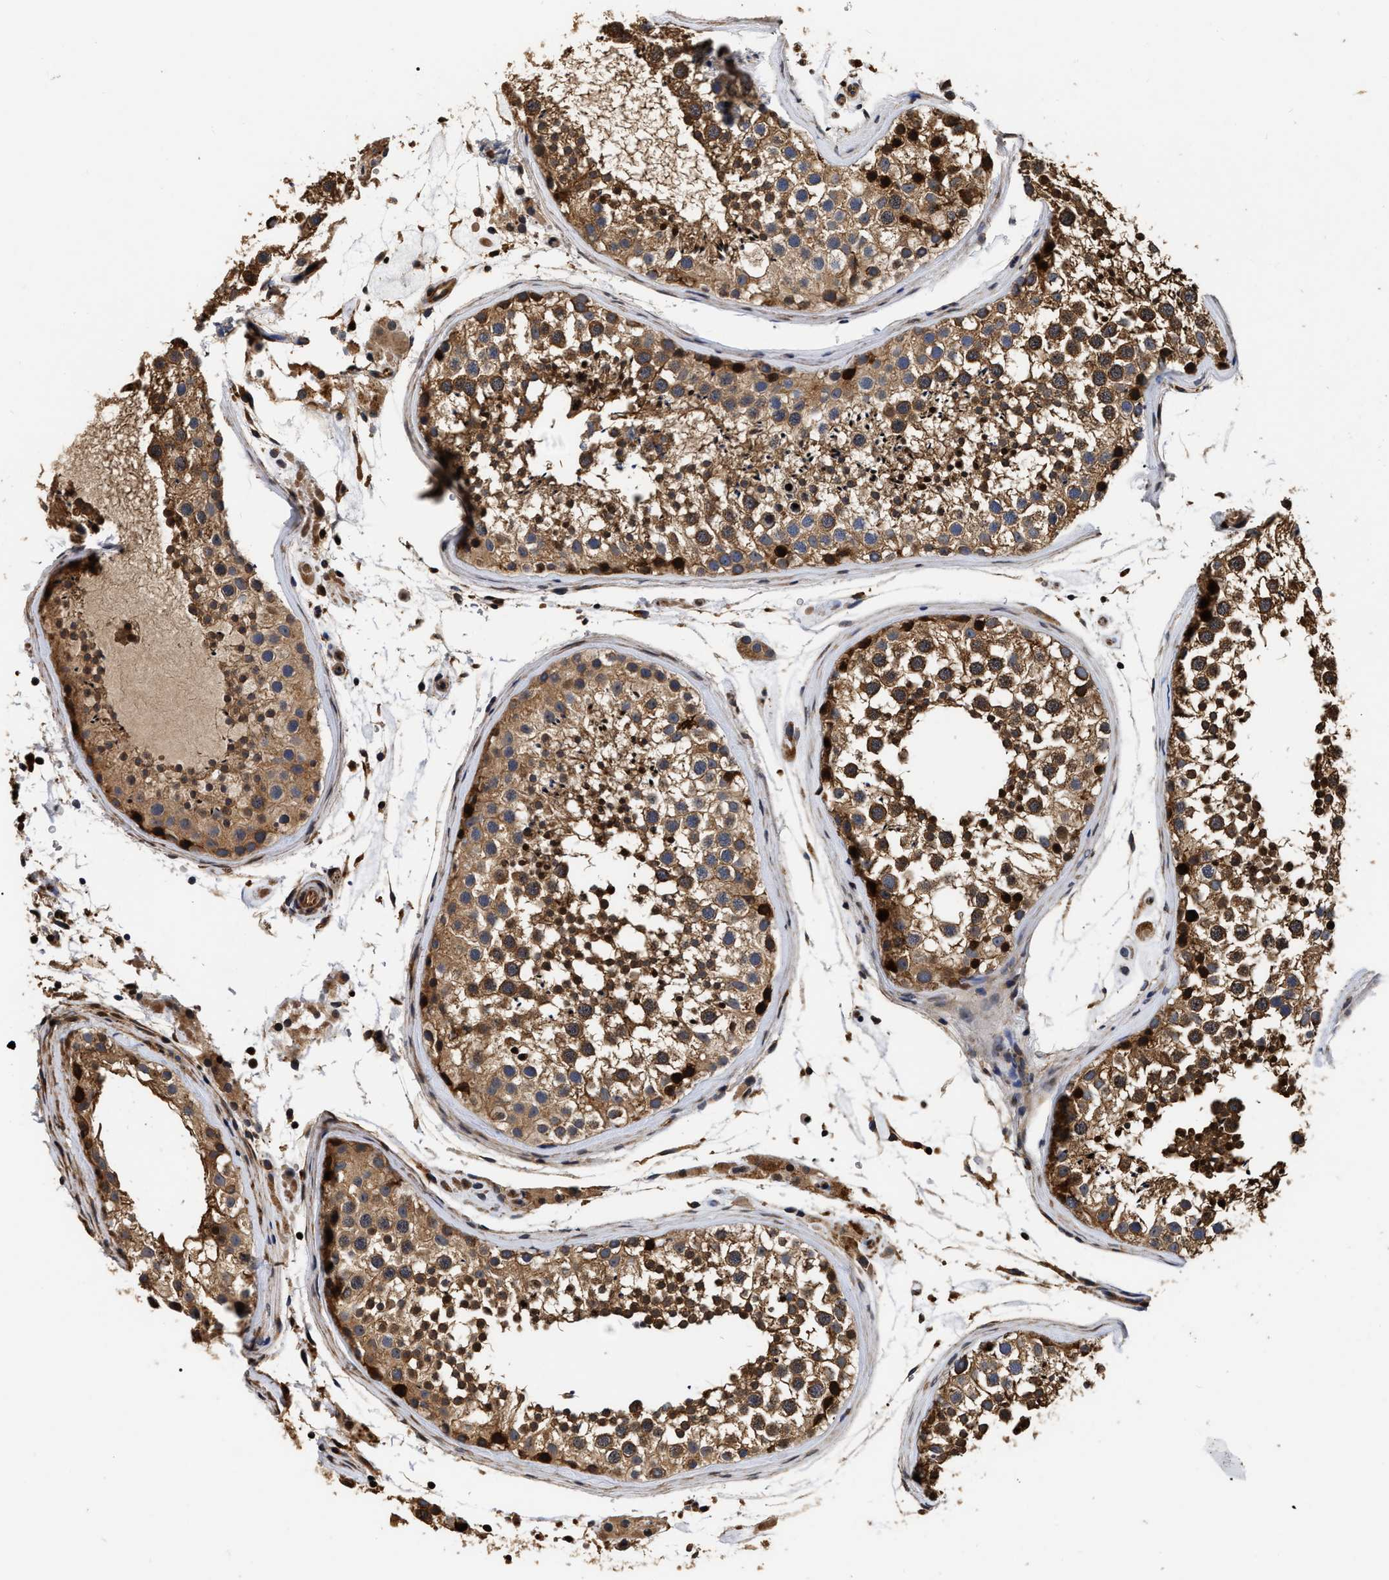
{"staining": {"intensity": "moderate", "quantity": ">75%", "location": "cytoplasmic/membranous"}, "tissue": "testis", "cell_type": "Cells in seminiferous ducts", "image_type": "normal", "snomed": [{"axis": "morphology", "description": "Normal tissue, NOS"}, {"axis": "topography", "description": "Testis"}], "caption": "Testis stained with immunohistochemistry (IHC) exhibits moderate cytoplasmic/membranous expression in approximately >75% of cells in seminiferous ducts. (DAB IHC, brown staining for protein, blue staining for nuclei).", "gene": "ABCG8", "patient": {"sex": "male", "age": 46}}